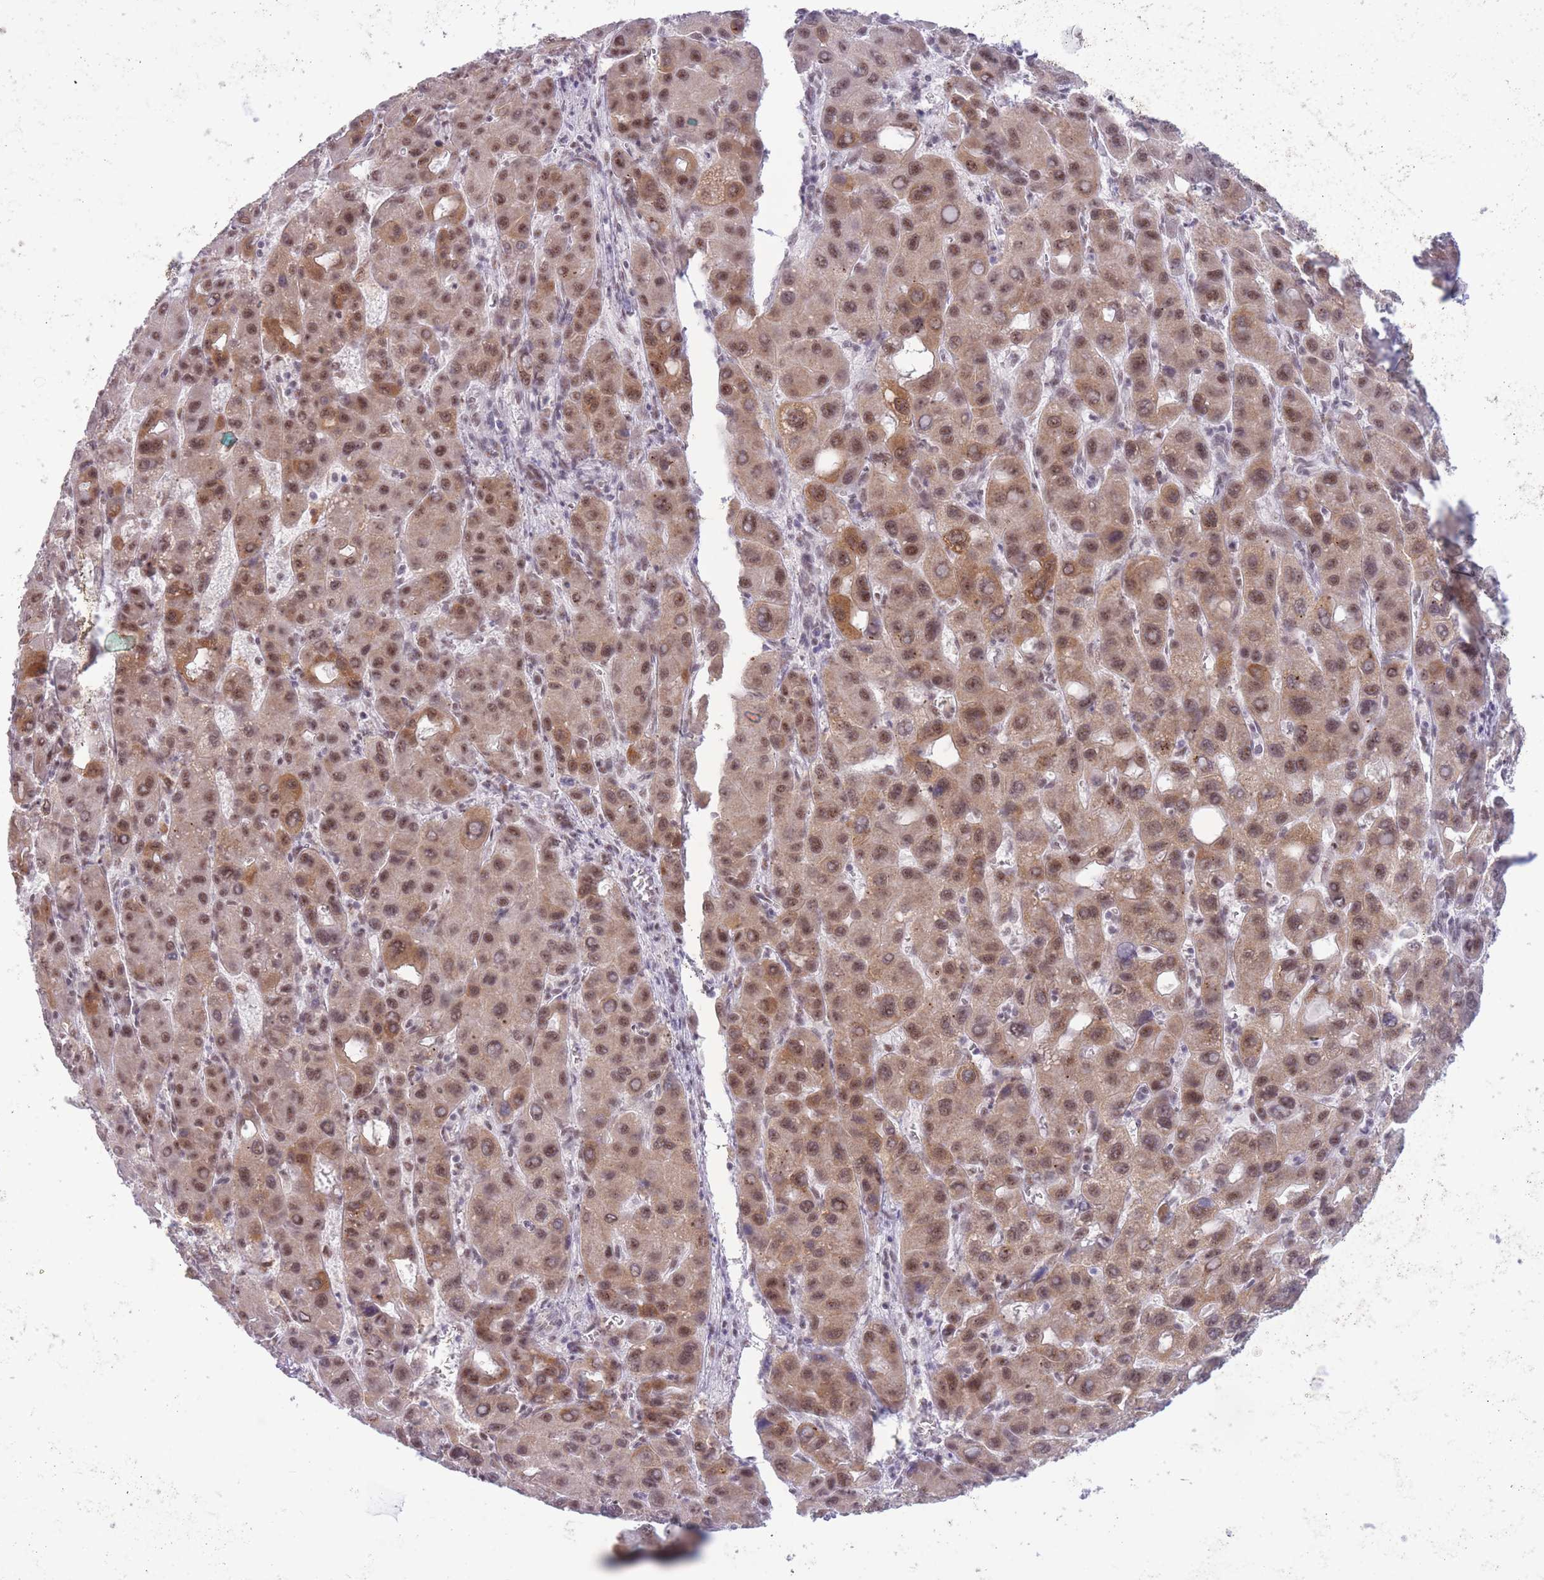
{"staining": {"intensity": "moderate", "quantity": ">75%", "location": "cytoplasmic/membranous,nuclear"}, "tissue": "liver cancer", "cell_type": "Tumor cells", "image_type": "cancer", "snomed": [{"axis": "morphology", "description": "Carcinoma, Hepatocellular, NOS"}, {"axis": "topography", "description": "Liver"}], "caption": "Protein expression analysis of human liver cancer (hepatocellular carcinoma) reveals moderate cytoplasmic/membranous and nuclear expression in approximately >75% of tumor cells.", "gene": "CYP2B6", "patient": {"sex": "male", "age": 55}}